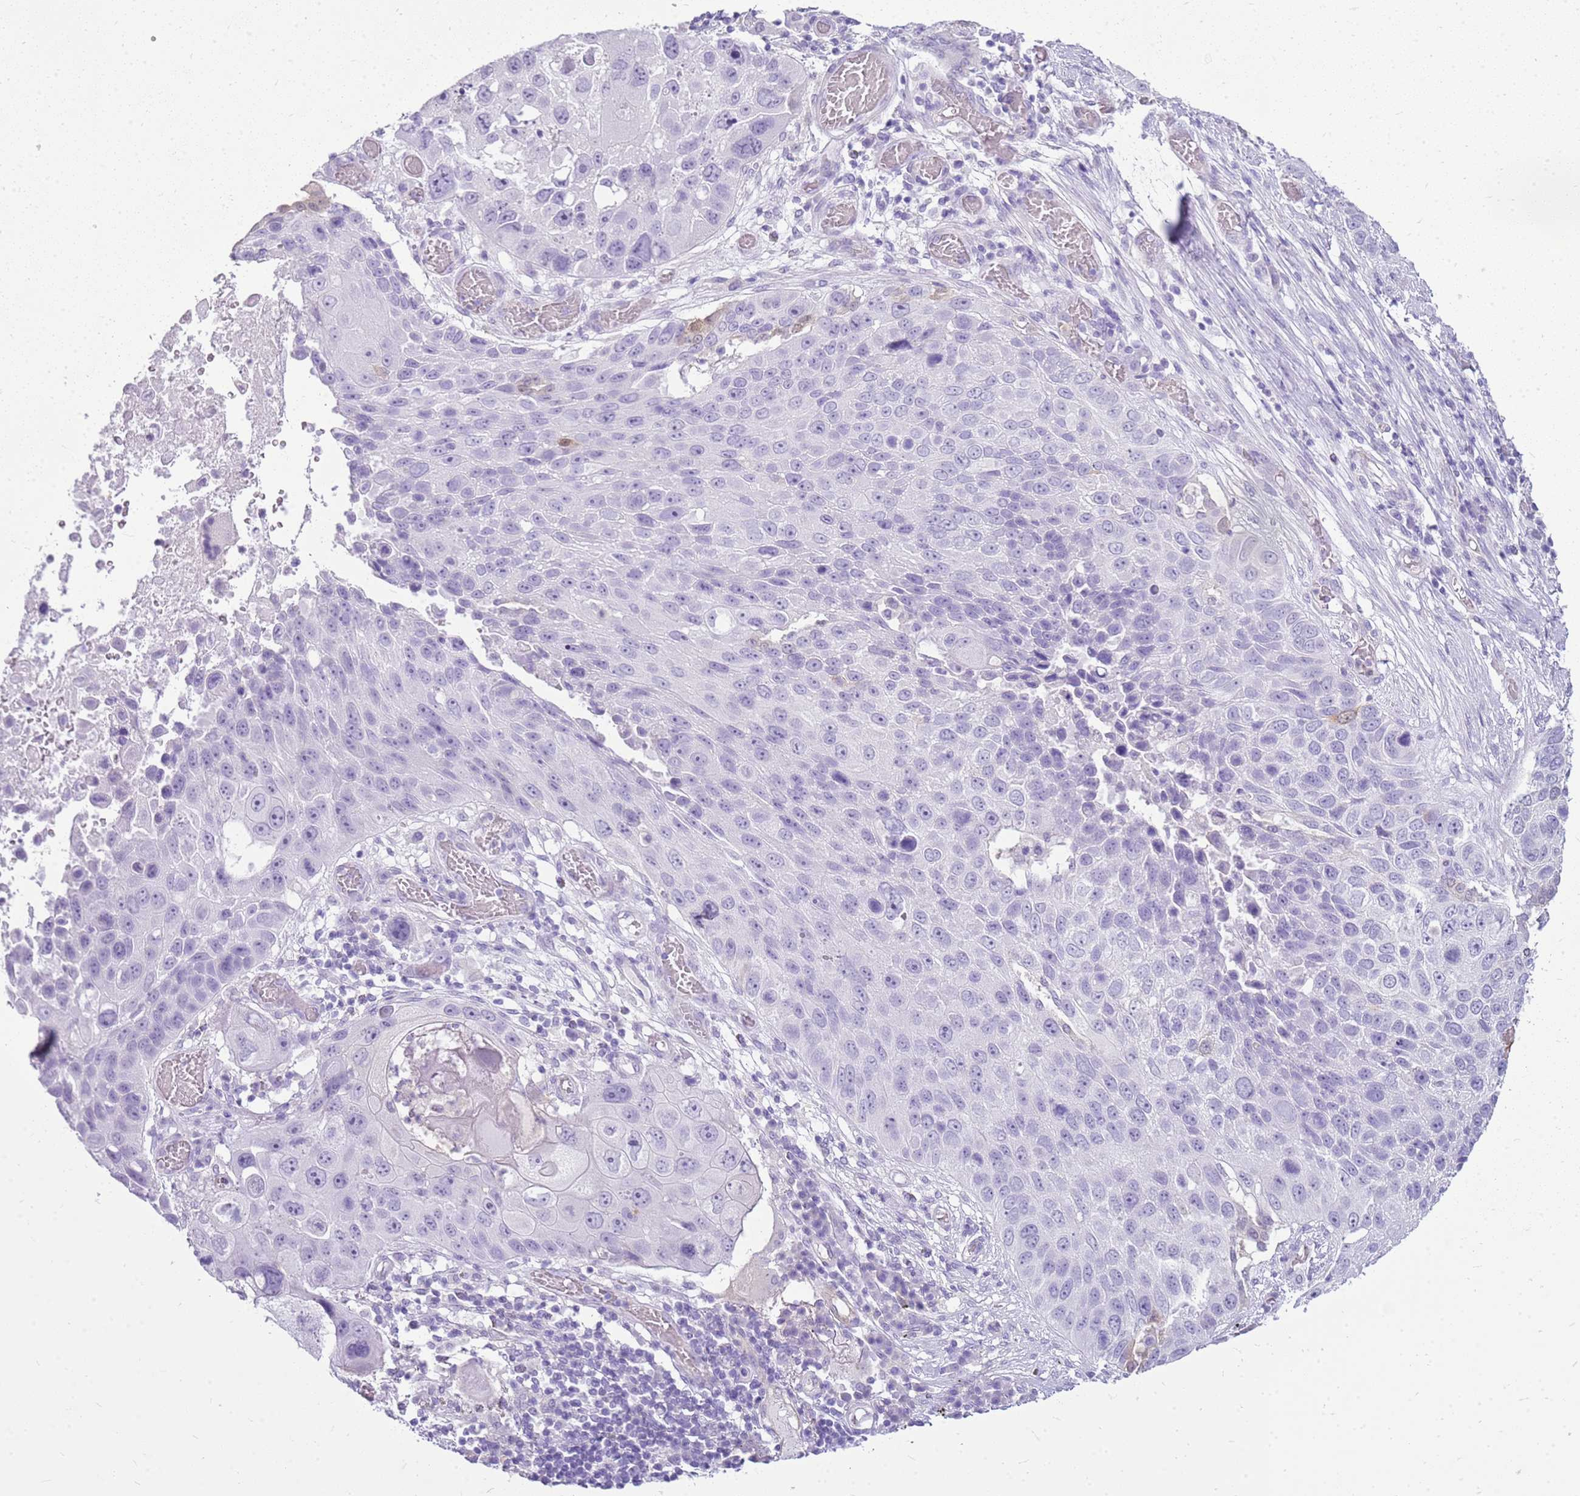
{"staining": {"intensity": "negative", "quantity": "none", "location": "none"}, "tissue": "lung cancer", "cell_type": "Tumor cells", "image_type": "cancer", "snomed": [{"axis": "morphology", "description": "Squamous cell carcinoma, NOS"}, {"axis": "topography", "description": "Lung"}], "caption": "Immunohistochemistry (IHC) of lung cancer demonstrates no staining in tumor cells.", "gene": "SULT1E1", "patient": {"sex": "male", "age": 61}}